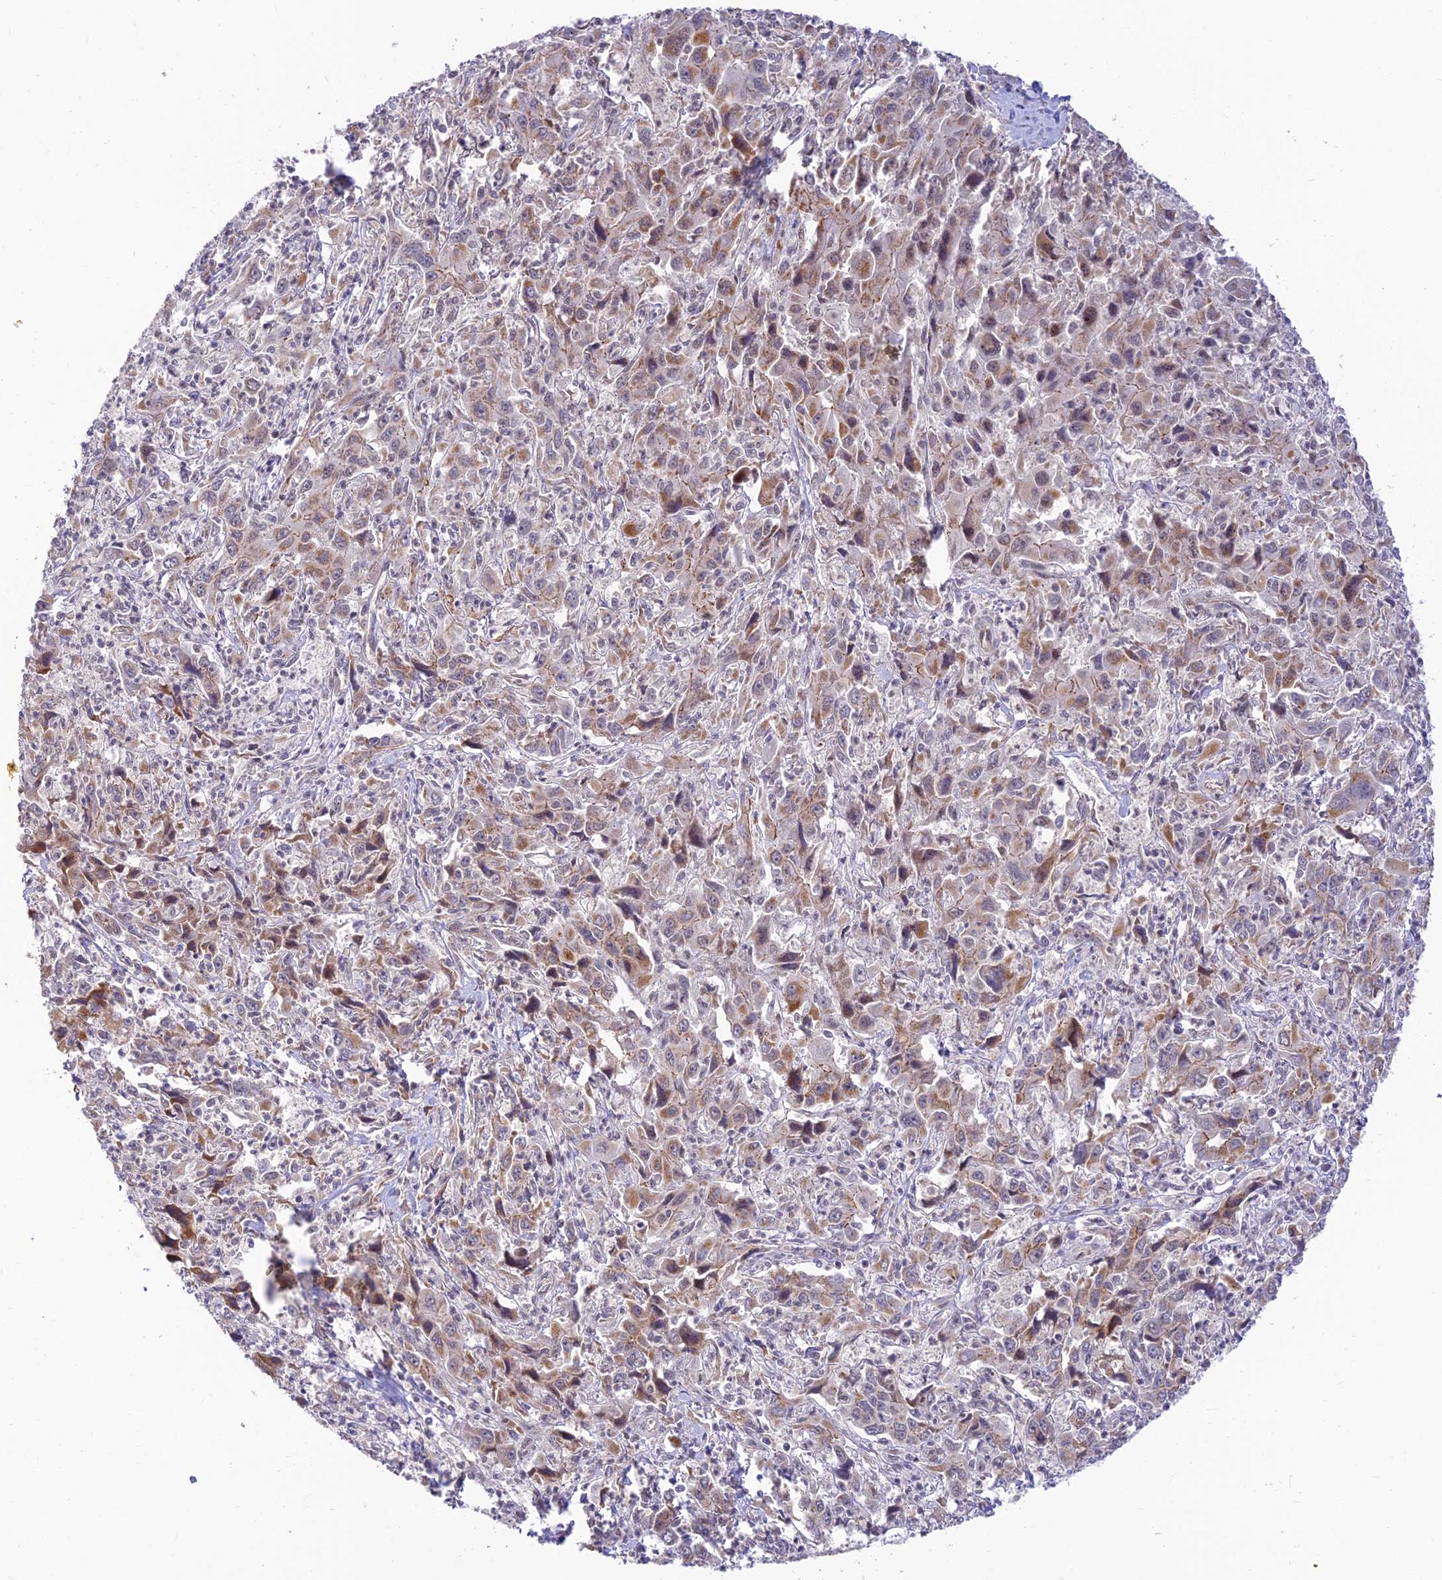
{"staining": {"intensity": "weak", "quantity": "25%-75%", "location": "cytoplasmic/membranous"}, "tissue": "liver cancer", "cell_type": "Tumor cells", "image_type": "cancer", "snomed": [{"axis": "morphology", "description": "Carcinoma, Hepatocellular, NOS"}, {"axis": "topography", "description": "Liver"}], "caption": "A high-resolution photomicrograph shows IHC staining of liver hepatocellular carcinoma, which demonstrates weak cytoplasmic/membranous positivity in approximately 25%-75% of tumor cells.", "gene": "MICOS13", "patient": {"sex": "male", "age": 63}}